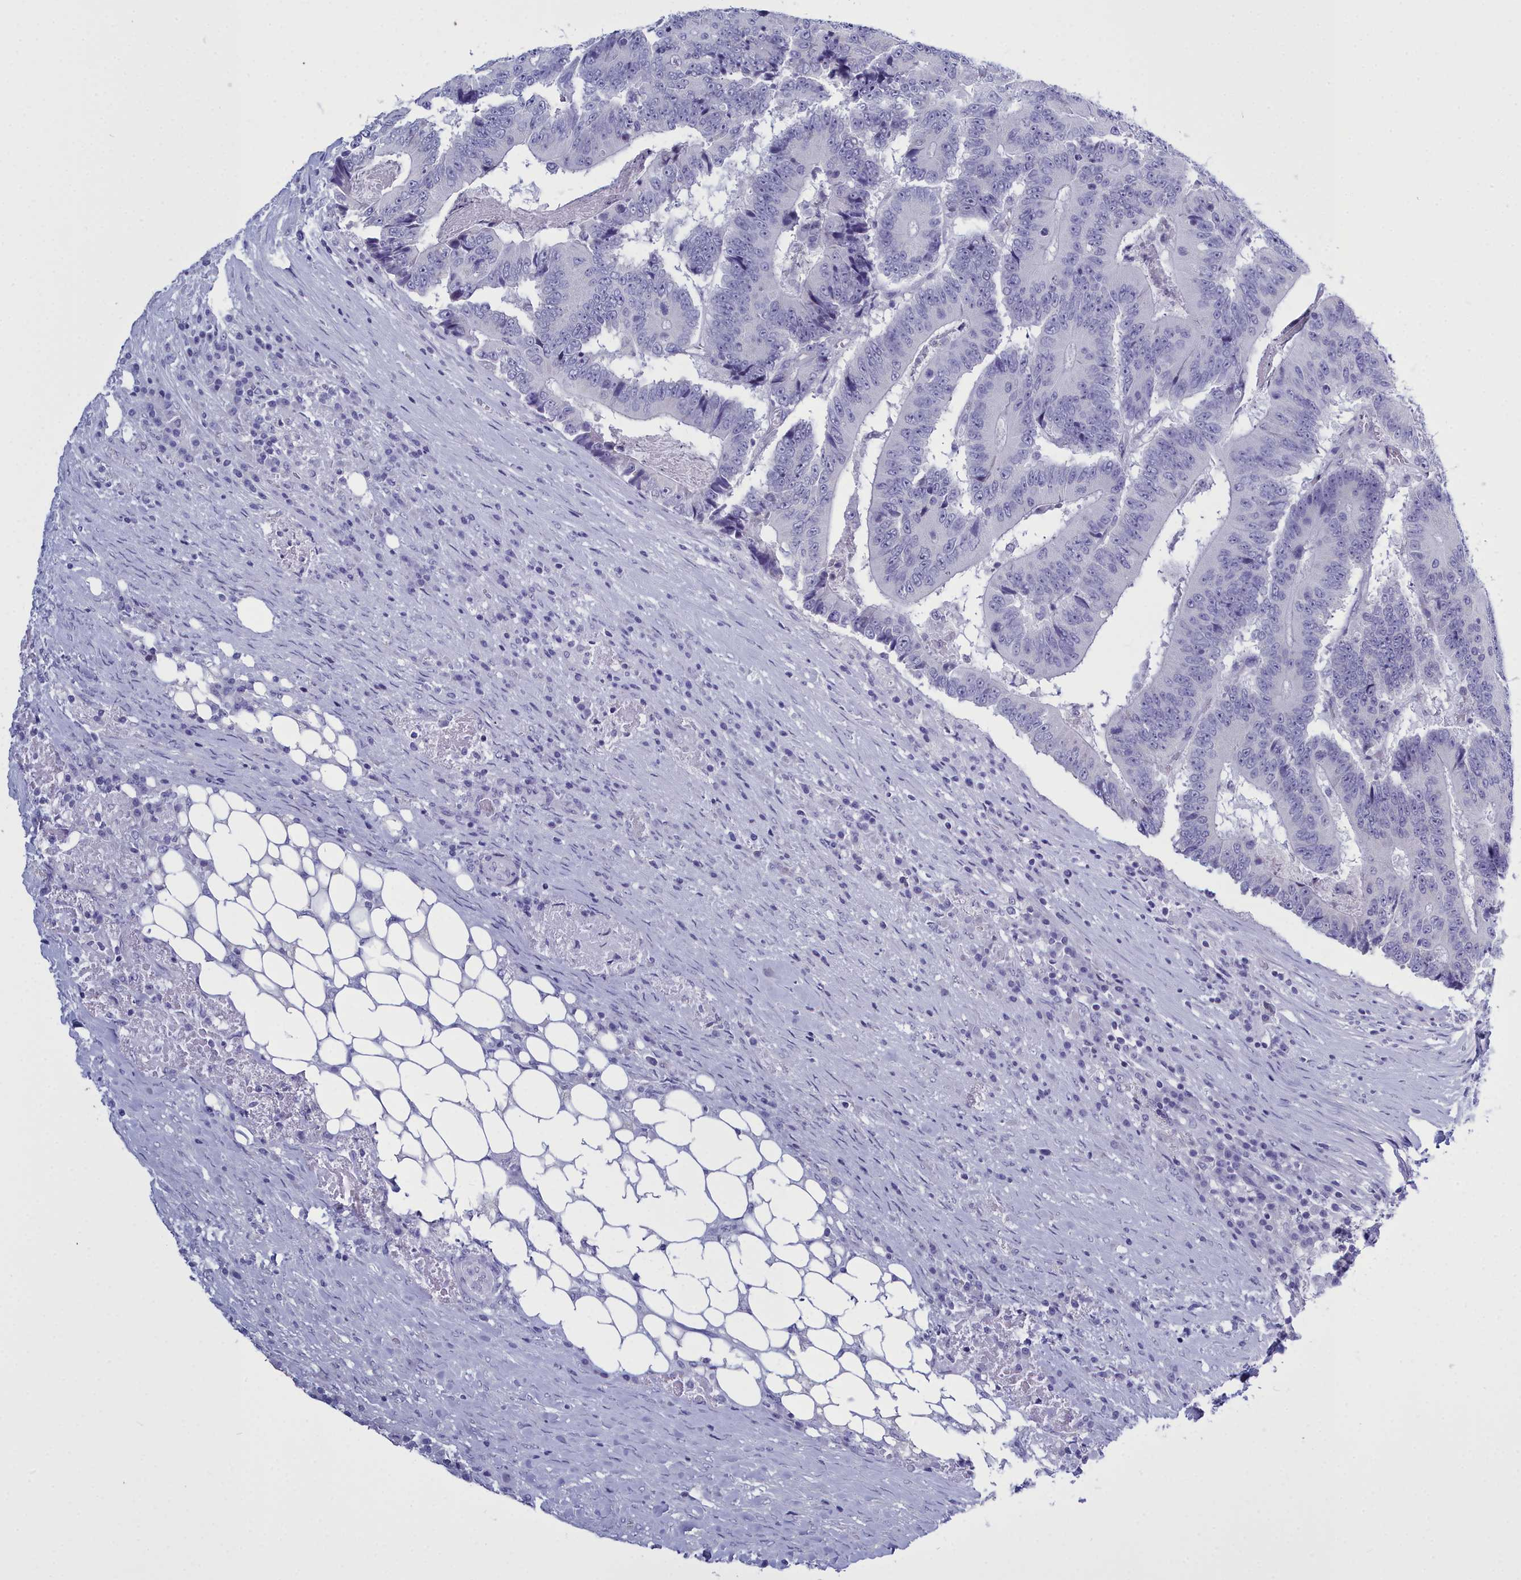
{"staining": {"intensity": "negative", "quantity": "none", "location": "none"}, "tissue": "colorectal cancer", "cell_type": "Tumor cells", "image_type": "cancer", "snomed": [{"axis": "morphology", "description": "Adenocarcinoma, NOS"}, {"axis": "topography", "description": "Colon"}], "caption": "The micrograph exhibits no staining of tumor cells in colorectal adenocarcinoma.", "gene": "MAP6", "patient": {"sex": "male", "age": 83}}